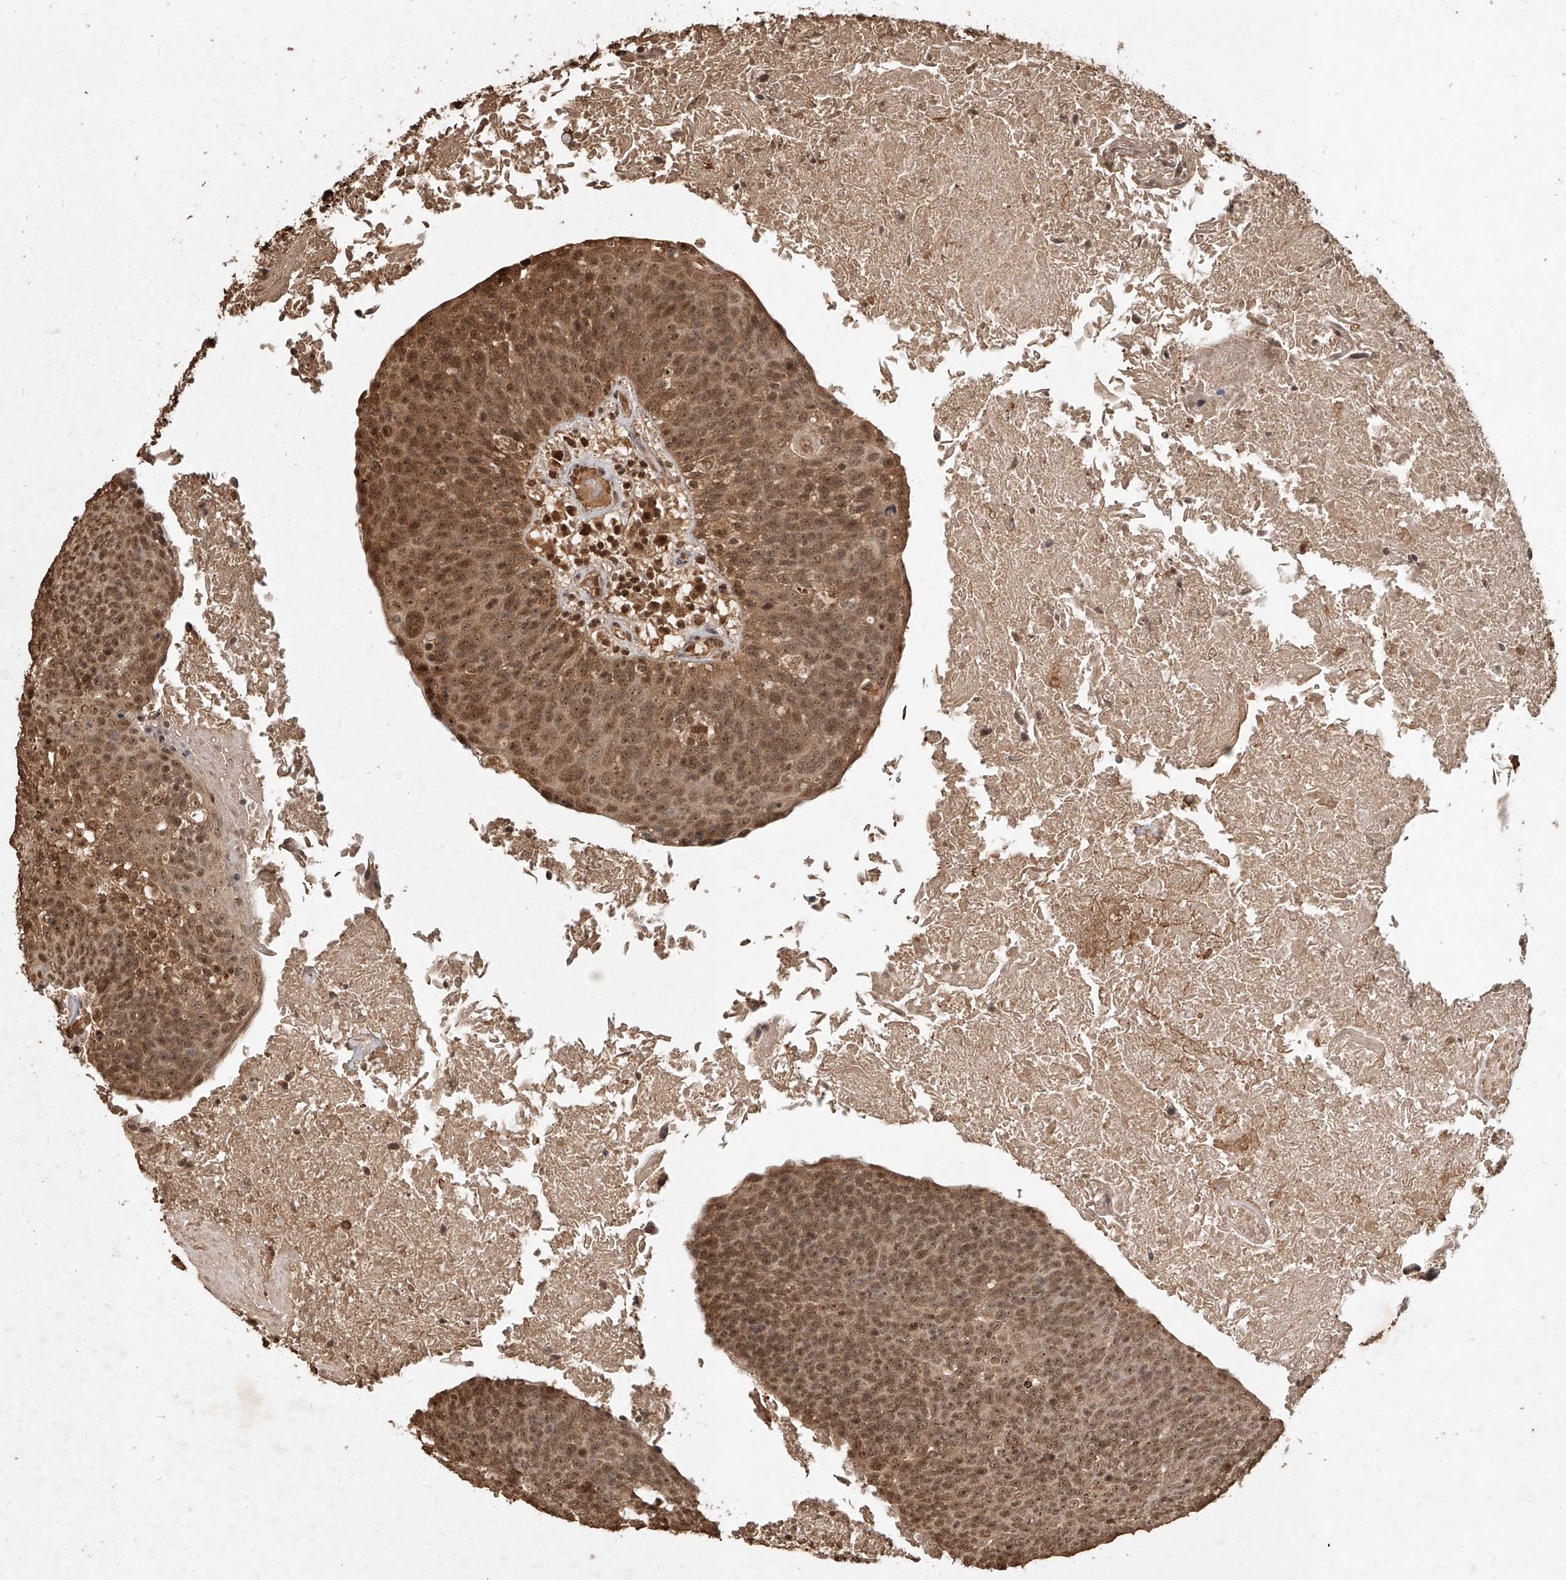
{"staining": {"intensity": "moderate", "quantity": ">75%", "location": "cytoplasmic/membranous,nuclear"}, "tissue": "head and neck cancer", "cell_type": "Tumor cells", "image_type": "cancer", "snomed": [{"axis": "morphology", "description": "Squamous cell carcinoma, NOS"}, {"axis": "morphology", "description": "Squamous cell carcinoma, metastatic, NOS"}, {"axis": "topography", "description": "Lymph node"}, {"axis": "topography", "description": "Head-Neck"}], "caption": "Head and neck cancer (metastatic squamous cell carcinoma) stained for a protein (brown) reveals moderate cytoplasmic/membranous and nuclear positive positivity in approximately >75% of tumor cells.", "gene": "UBE2K", "patient": {"sex": "male", "age": 62}}